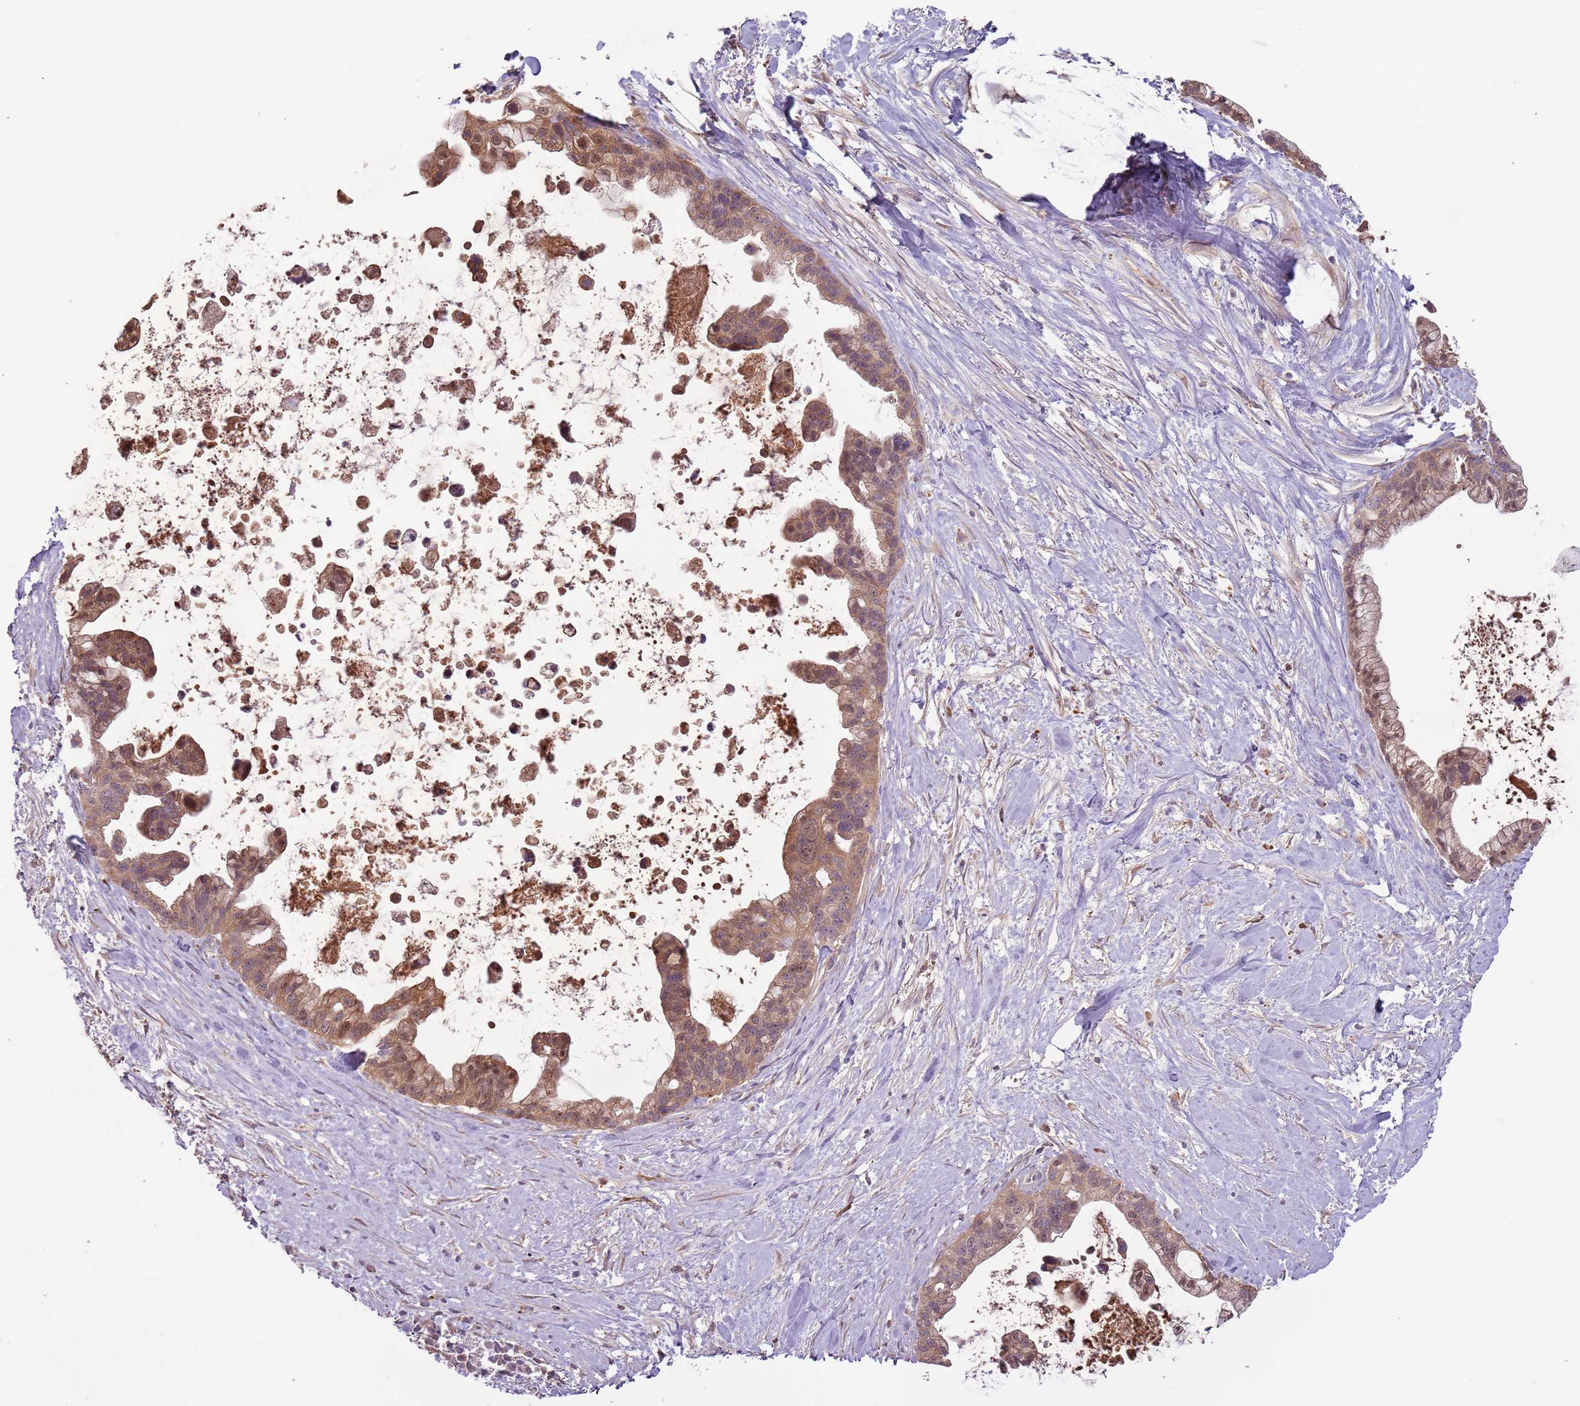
{"staining": {"intensity": "moderate", "quantity": ">75%", "location": "cytoplasmic/membranous,nuclear"}, "tissue": "pancreatic cancer", "cell_type": "Tumor cells", "image_type": "cancer", "snomed": [{"axis": "morphology", "description": "Adenocarcinoma, NOS"}, {"axis": "topography", "description": "Pancreas"}], "caption": "A micrograph of human pancreatic adenocarcinoma stained for a protein displays moderate cytoplasmic/membranous and nuclear brown staining in tumor cells.", "gene": "FECH", "patient": {"sex": "female", "age": 83}}